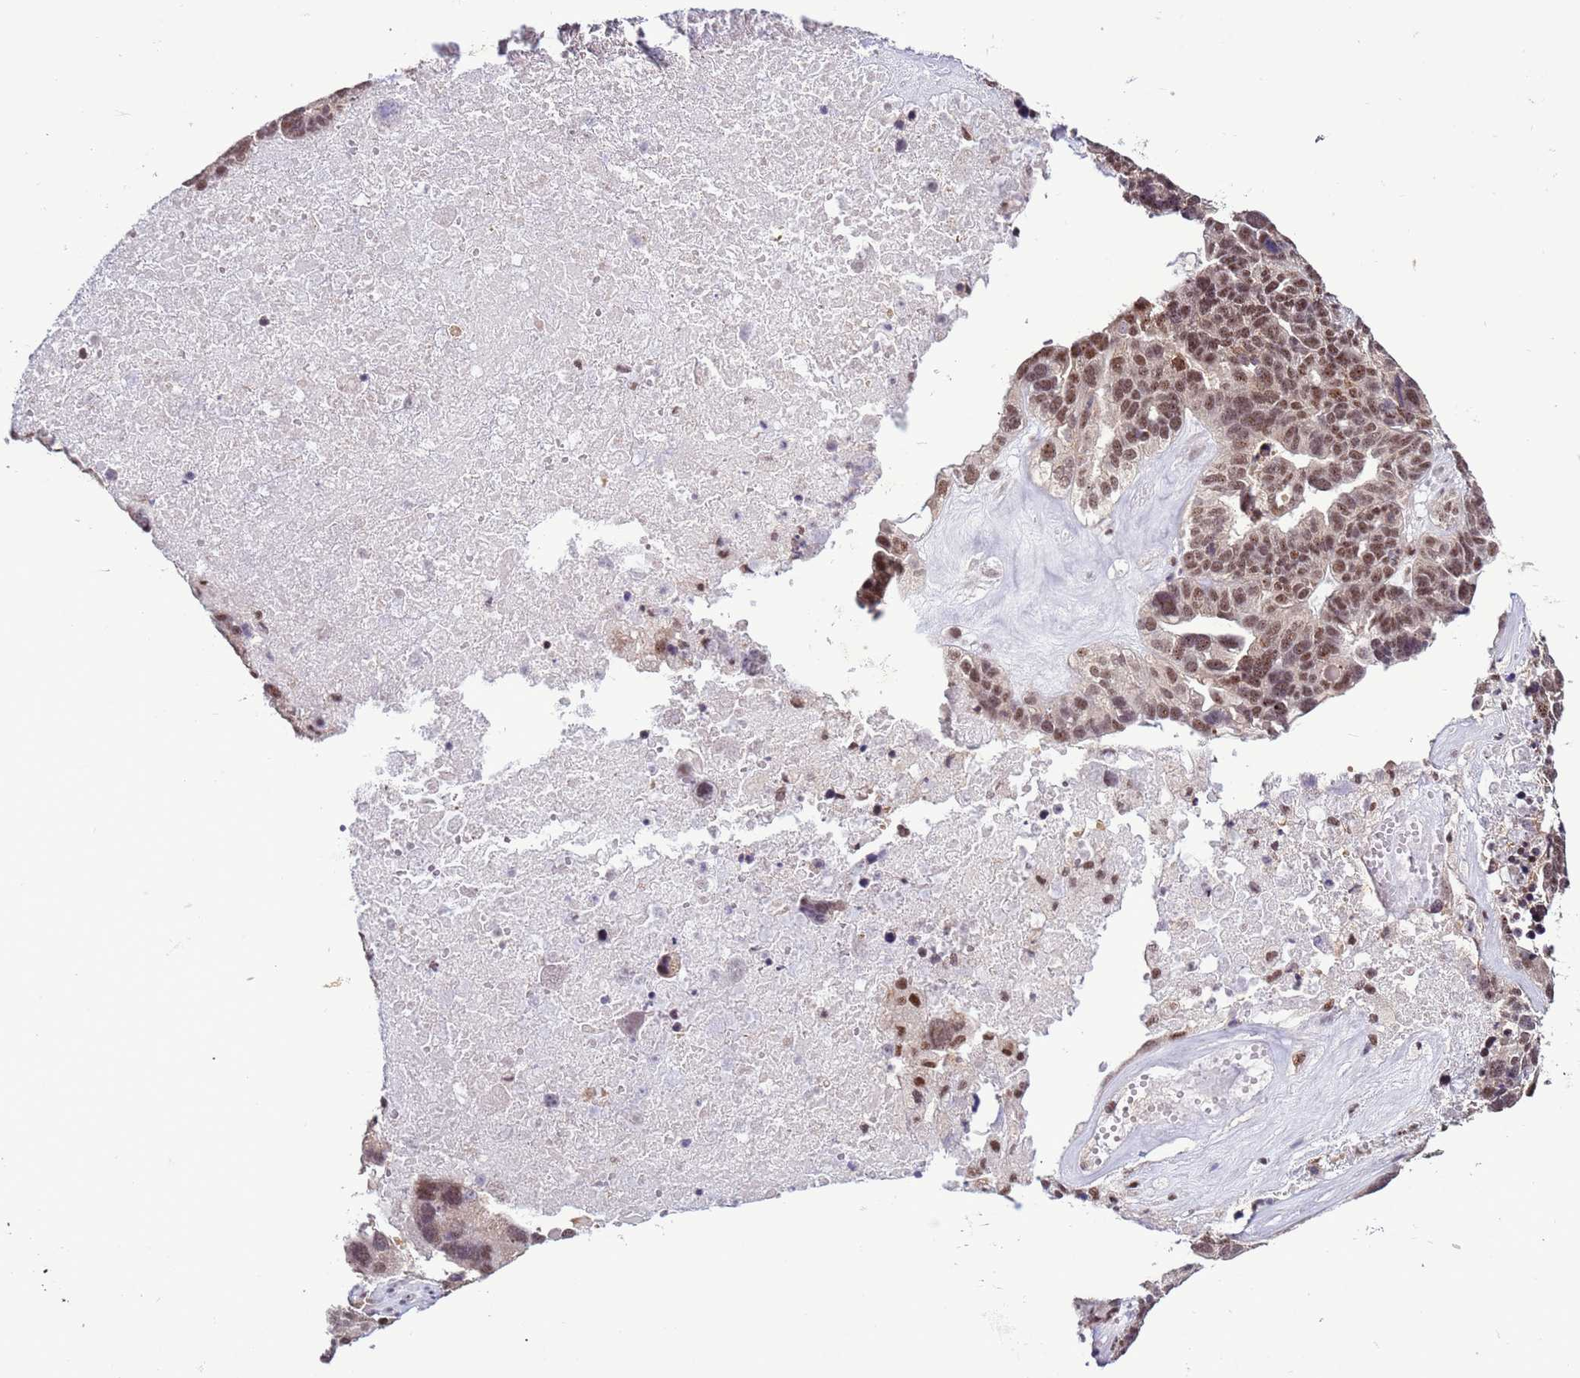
{"staining": {"intensity": "moderate", "quantity": ">75%", "location": "nuclear"}, "tissue": "ovarian cancer", "cell_type": "Tumor cells", "image_type": "cancer", "snomed": [{"axis": "morphology", "description": "Cystadenocarcinoma, serous, NOS"}, {"axis": "topography", "description": "Ovary"}], "caption": "Ovarian serous cystadenocarcinoma stained with DAB (3,3'-diaminobenzidine) immunohistochemistry (IHC) displays medium levels of moderate nuclear expression in about >75% of tumor cells. (IHC, brightfield microscopy, high magnification).", "gene": "PRPF6", "patient": {"sex": "female", "age": 59}}